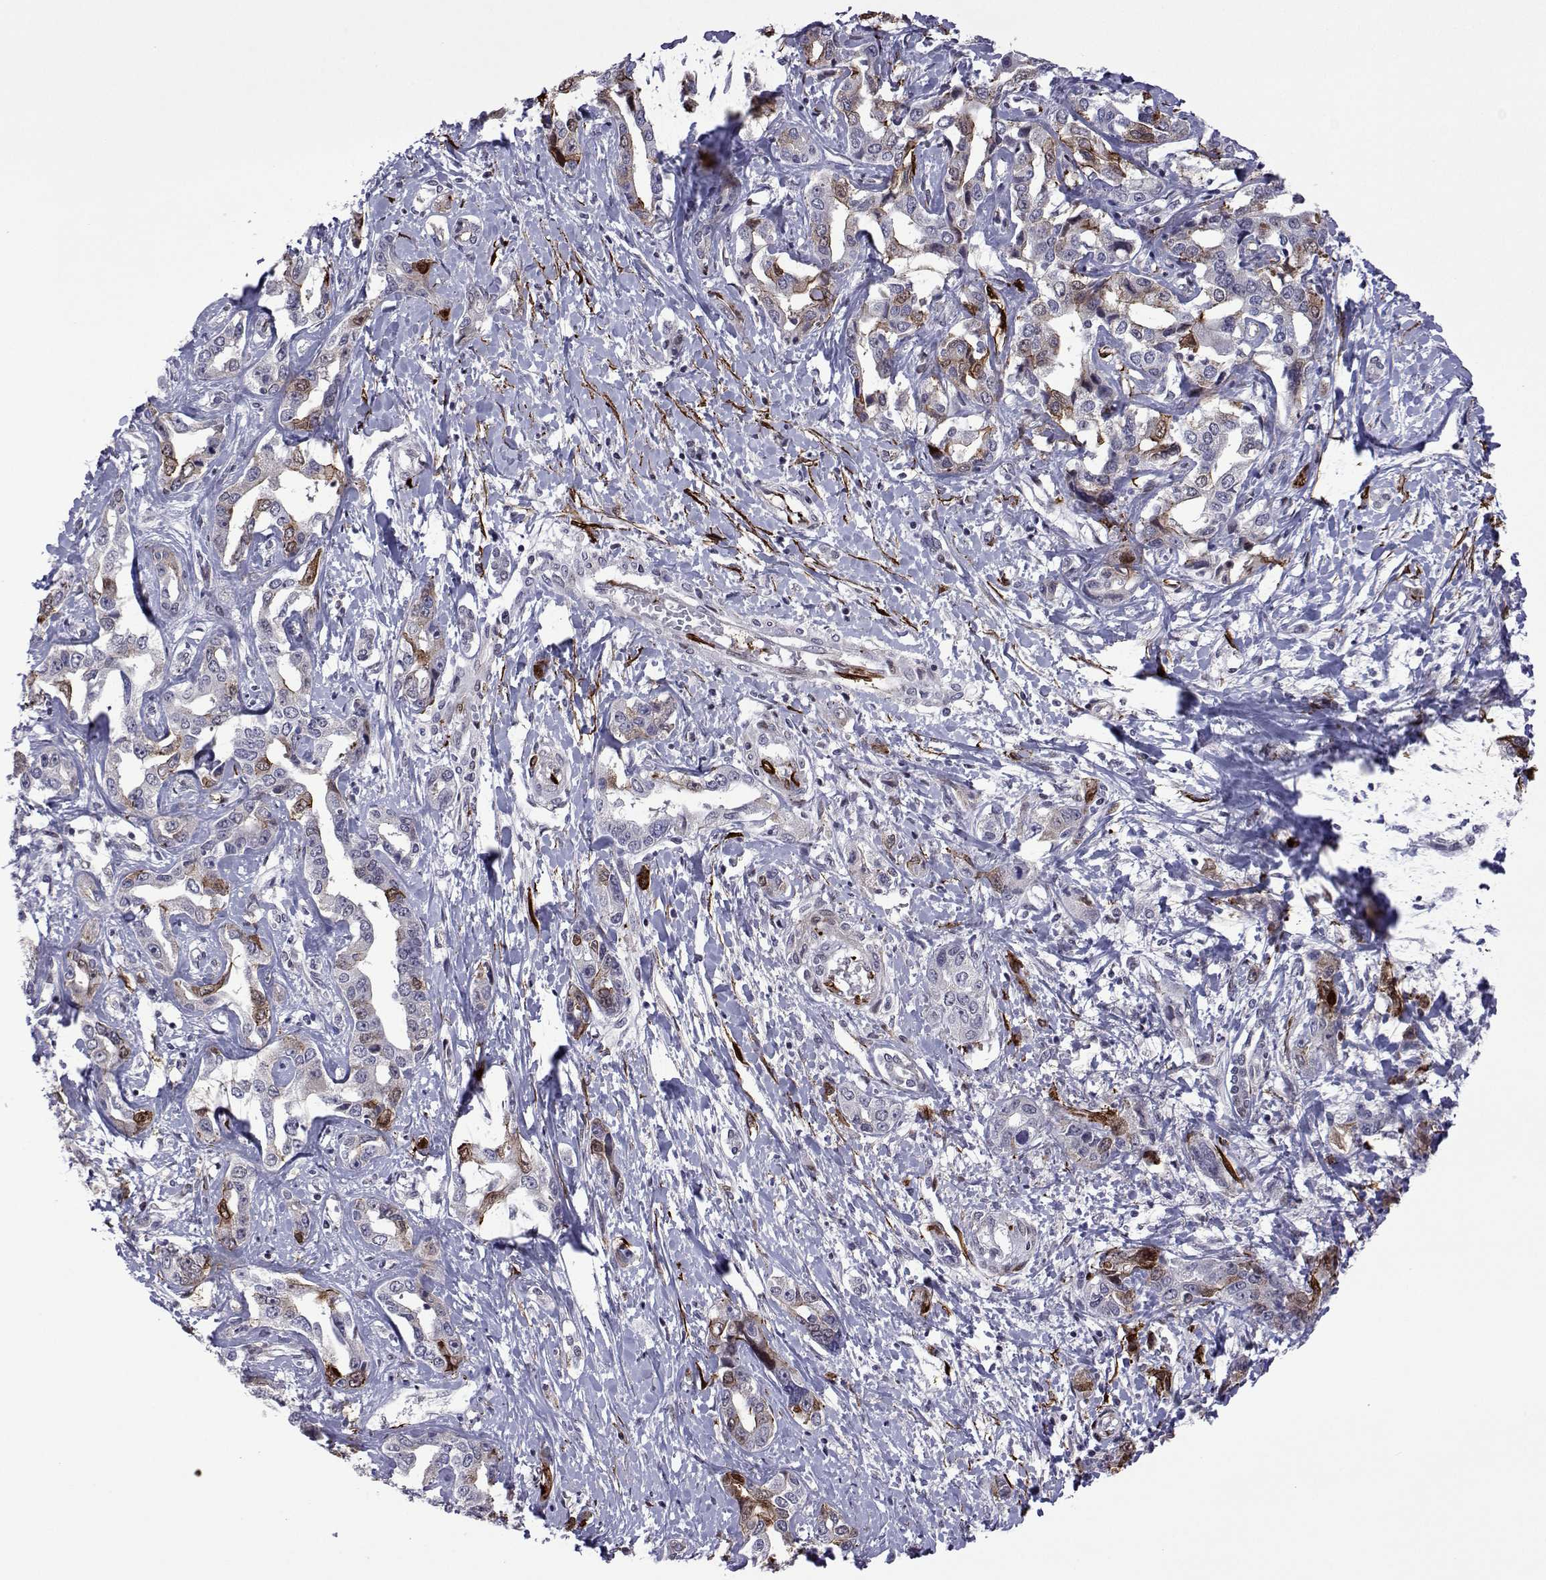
{"staining": {"intensity": "weak", "quantity": "<25%", "location": "cytoplasmic/membranous"}, "tissue": "liver cancer", "cell_type": "Tumor cells", "image_type": "cancer", "snomed": [{"axis": "morphology", "description": "Cholangiocarcinoma"}, {"axis": "topography", "description": "Liver"}], "caption": "IHC photomicrograph of neoplastic tissue: liver cancer (cholangiocarcinoma) stained with DAB (3,3'-diaminobenzidine) displays no significant protein expression in tumor cells.", "gene": "EFCAB3", "patient": {"sex": "male", "age": 59}}